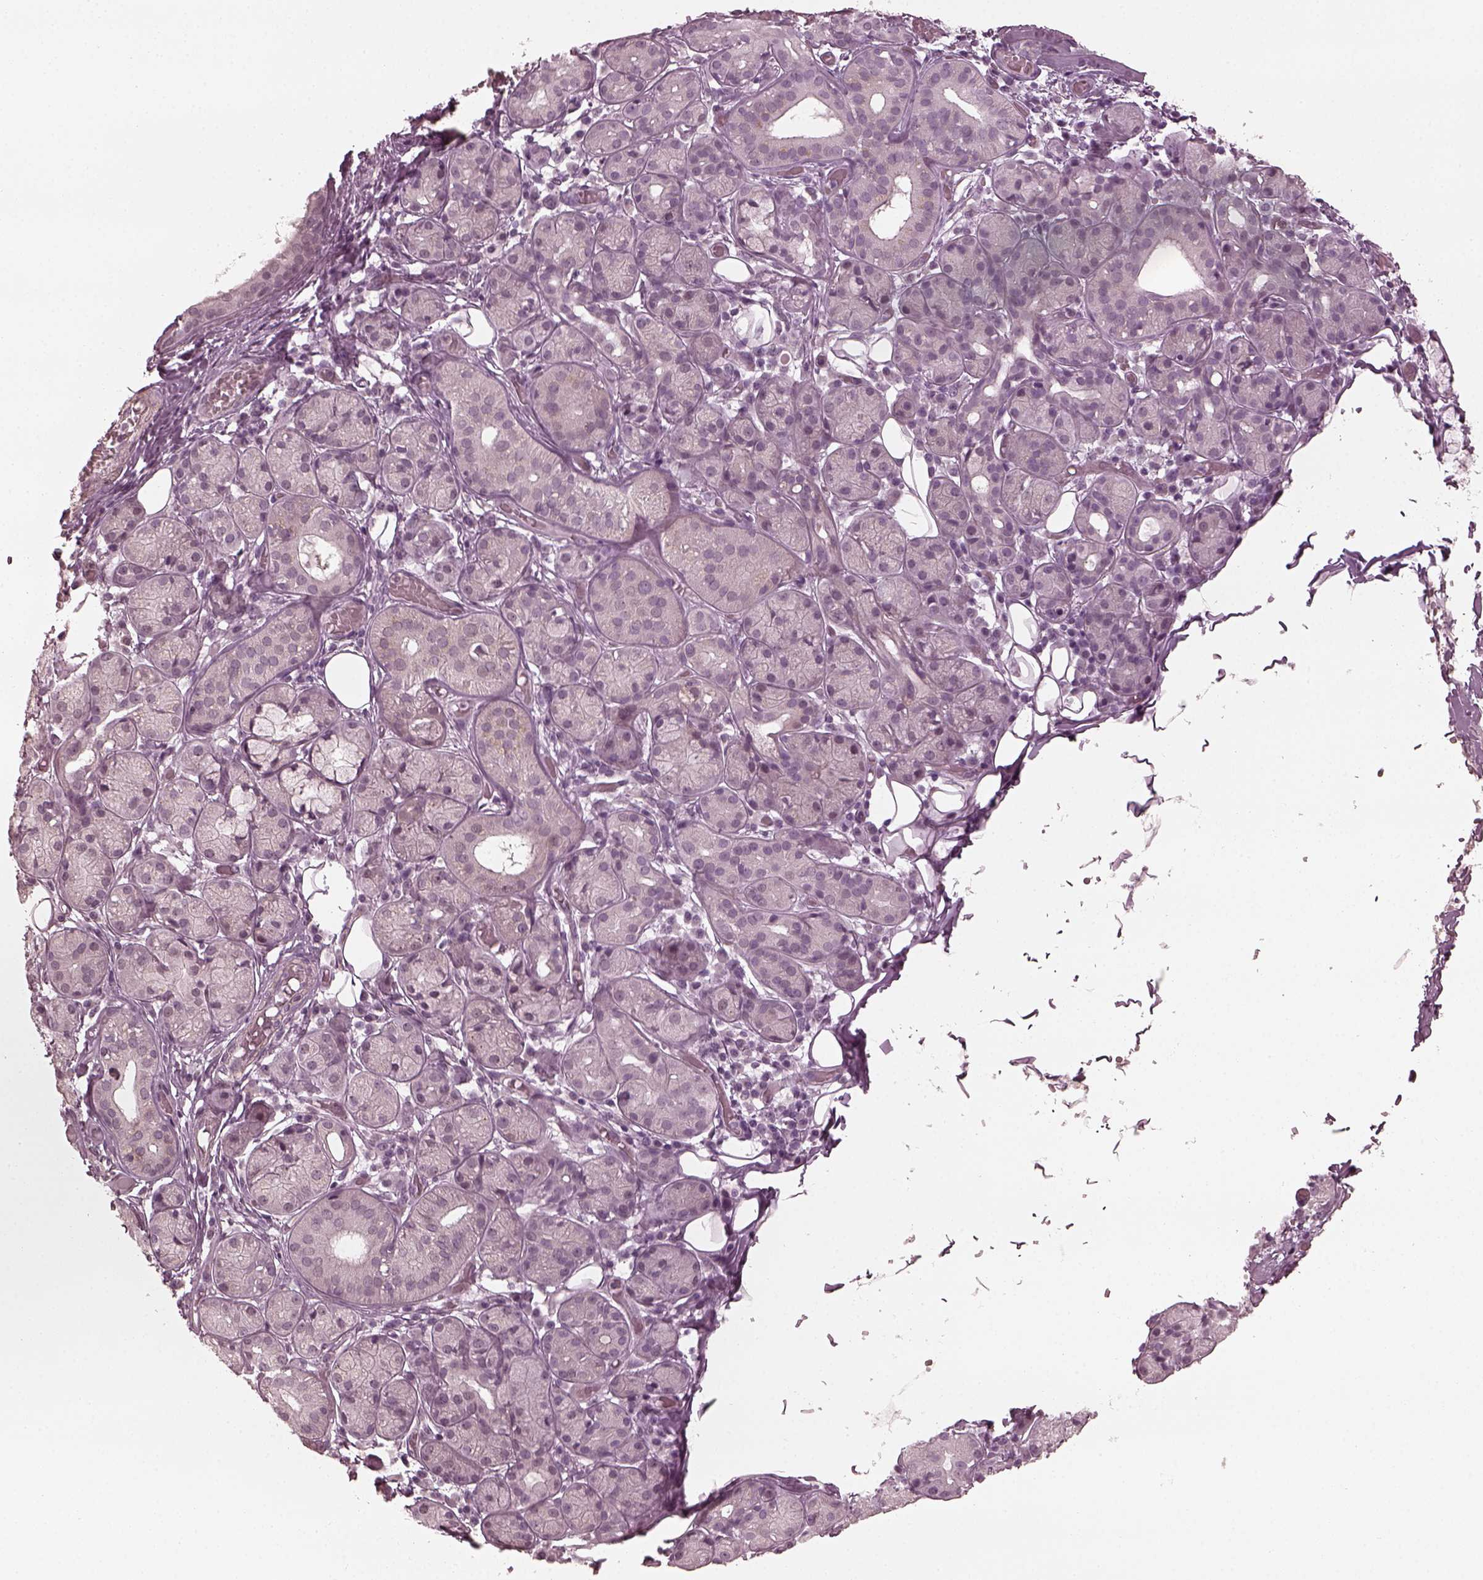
{"staining": {"intensity": "negative", "quantity": "none", "location": "none"}, "tissue": "salivary gland", "cell_type": "Glandular cells", "image_type": "normal", "snomed": [{"axis": "morphology", "description": "Normal tissue, NOS"}, {"axis": "topography", "description": "Salivary gland"}, {"axis": "topography", "description": "Peripheral nerve tissue"}], "caption": "Glandular cells show no significant protein staining in unremarkable salivary gland. (DAB (3,3'-diaminobenzidine) immunohistochemistry (IHC), high magnification).", "gene": "CCDC170", "patient": {"sex": "male", "age": 71}}